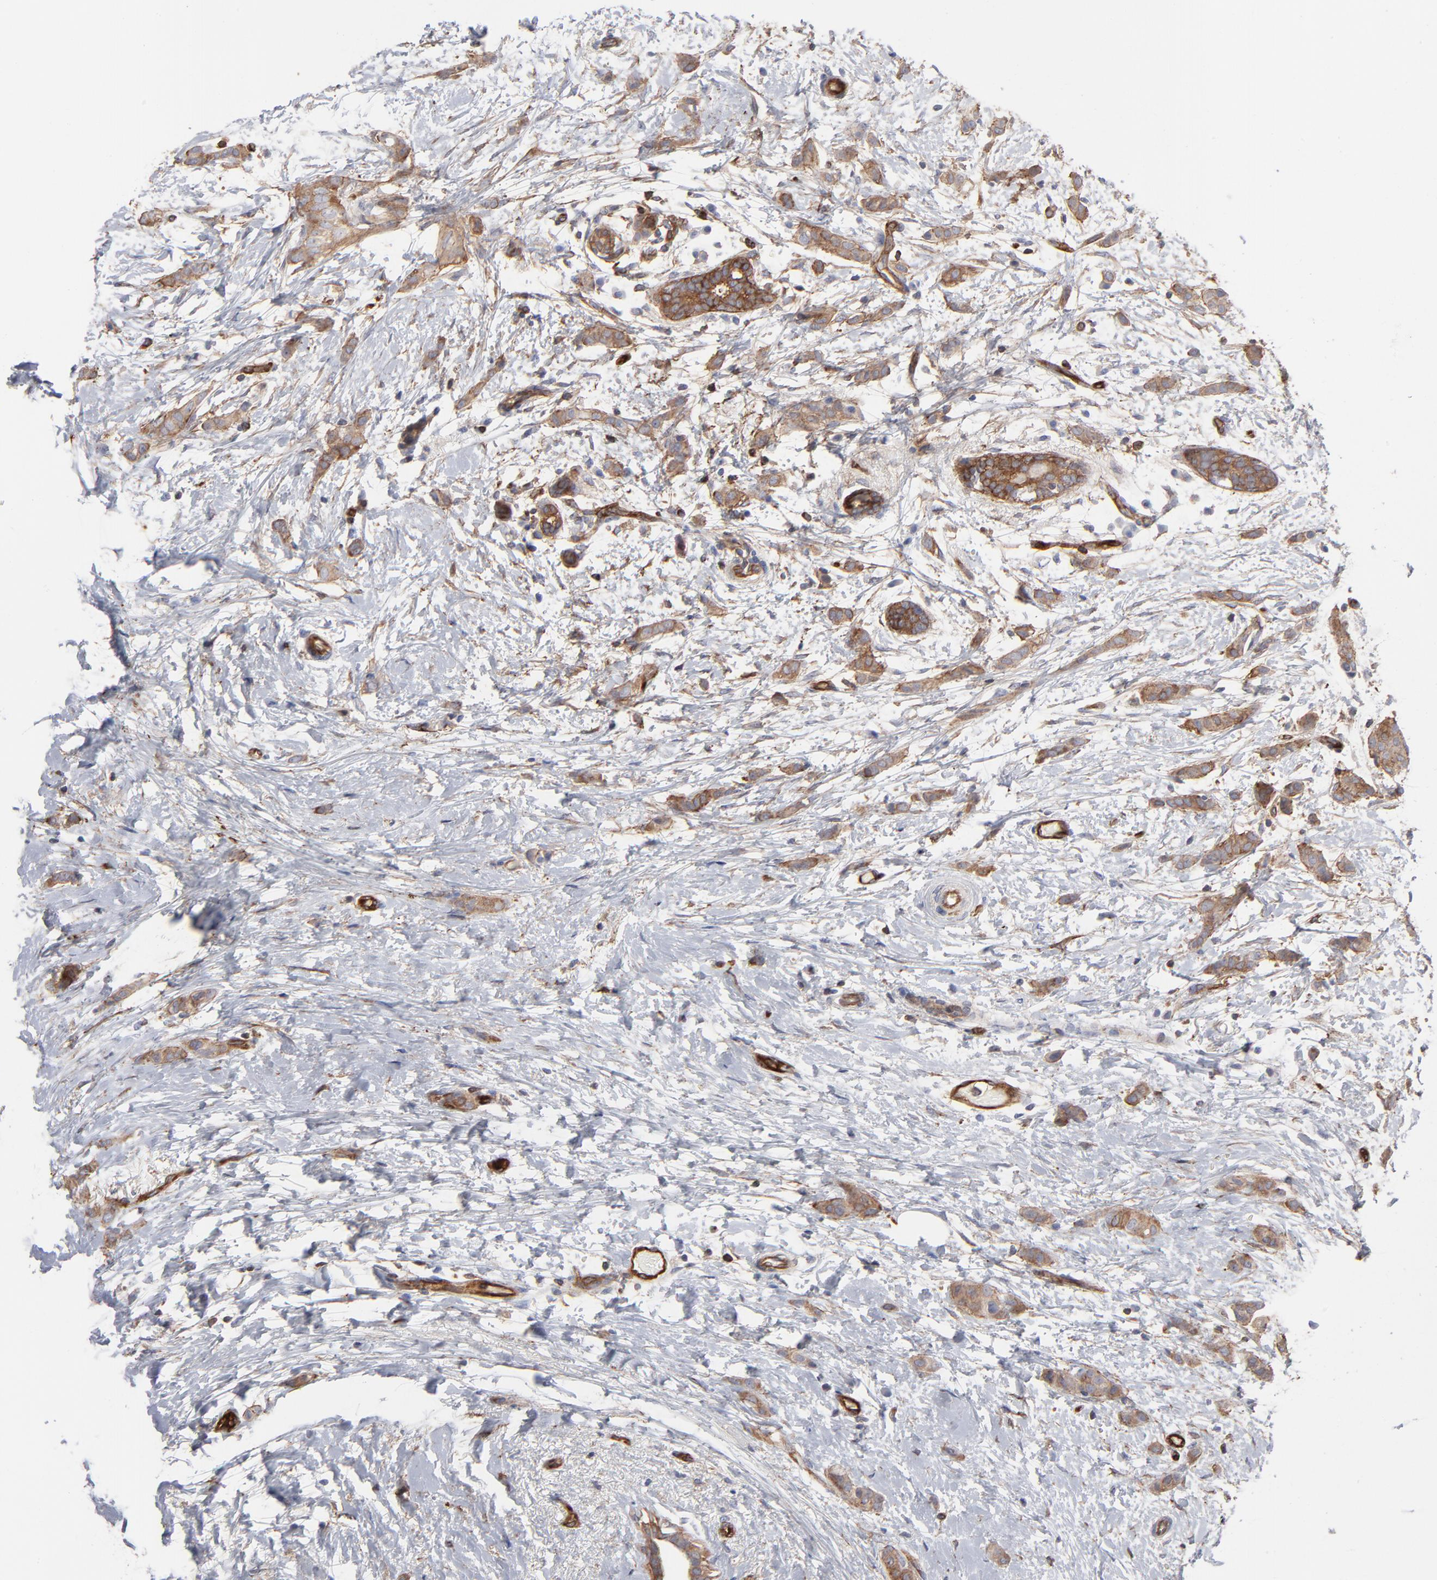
{"staining": {"intensity": "moderate", "quantity": ">75%", "location": "cytoplasmic/membranous"}, "tissue": "breast cancer", "cell_type": "Tumor cells", "image_type": "cancer", "snomed": [{"axis": "morphology", "description": "Lobular carcinoma"}, {"axis": "topography", "description": "Breast"}], "caption": "Human breast cancer stained for a protein (brown) exhibits moderate cytoplasmic/membranous positive staining in approximately >75% of tumor cells.", "gene": "PXN", "patient": {"sex": "female", "age": 55}}